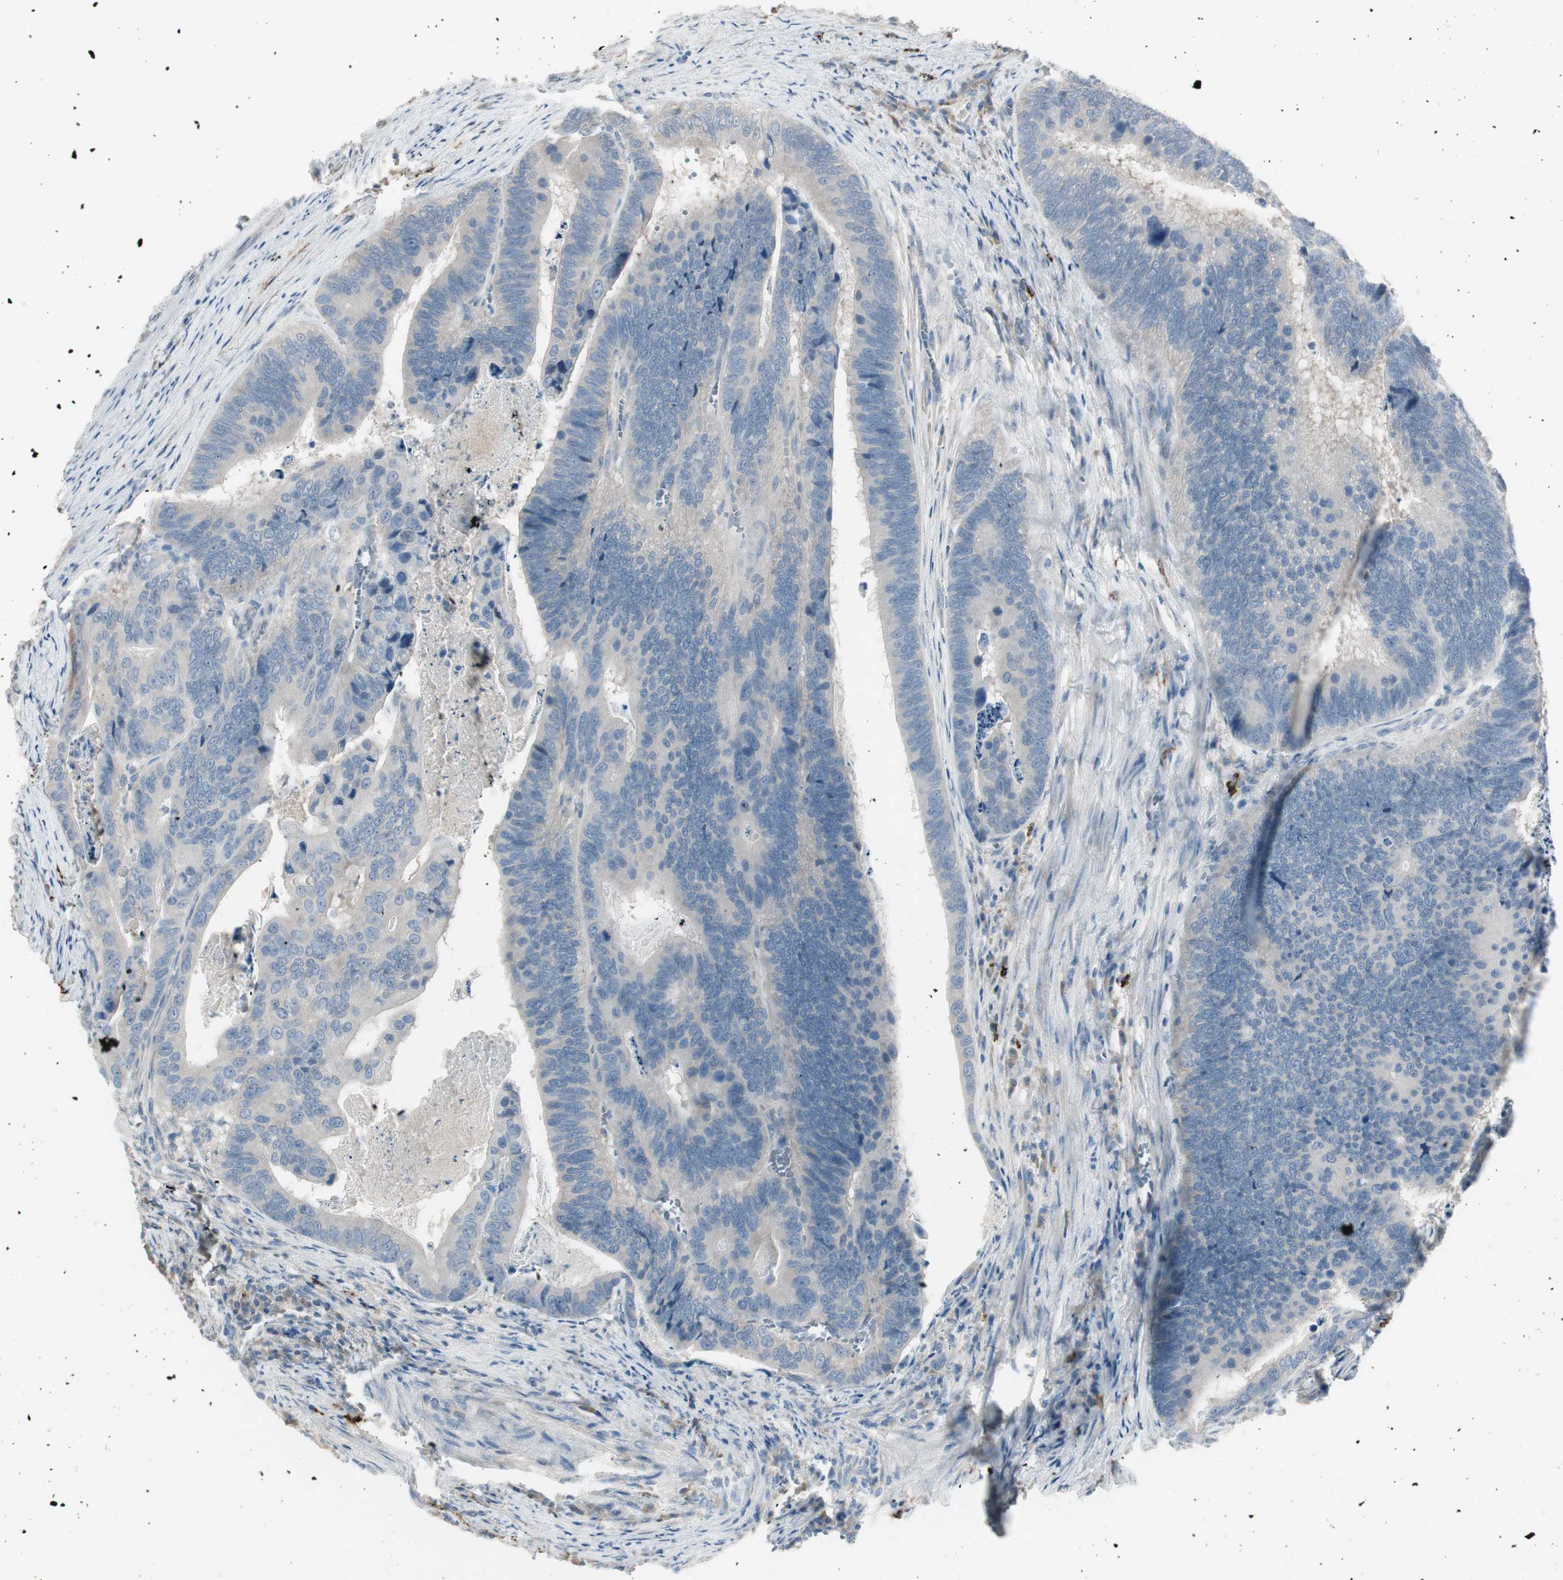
{"staining": {"intensity": "weak", "quantity": "<25%", "location": "cytoplasmic/membranous"}, "tissue": "colorectal cancer", "cell_type": "Tumor cells", "image_type": "cancer", "snomed": [{"axis": "morphology", "description": "Adenocarcinoma, NOS"}, {"axis": "topography", "description": "Colon"}], "caption": "This is a image of immunohistochemistry staining of colorectal adenocarcinoma, which shows no expression in tumor cells. (DAB IHC, high magnification).", "gene": "MAPRE3", "patient": {"sex": "male", "age": 72}}